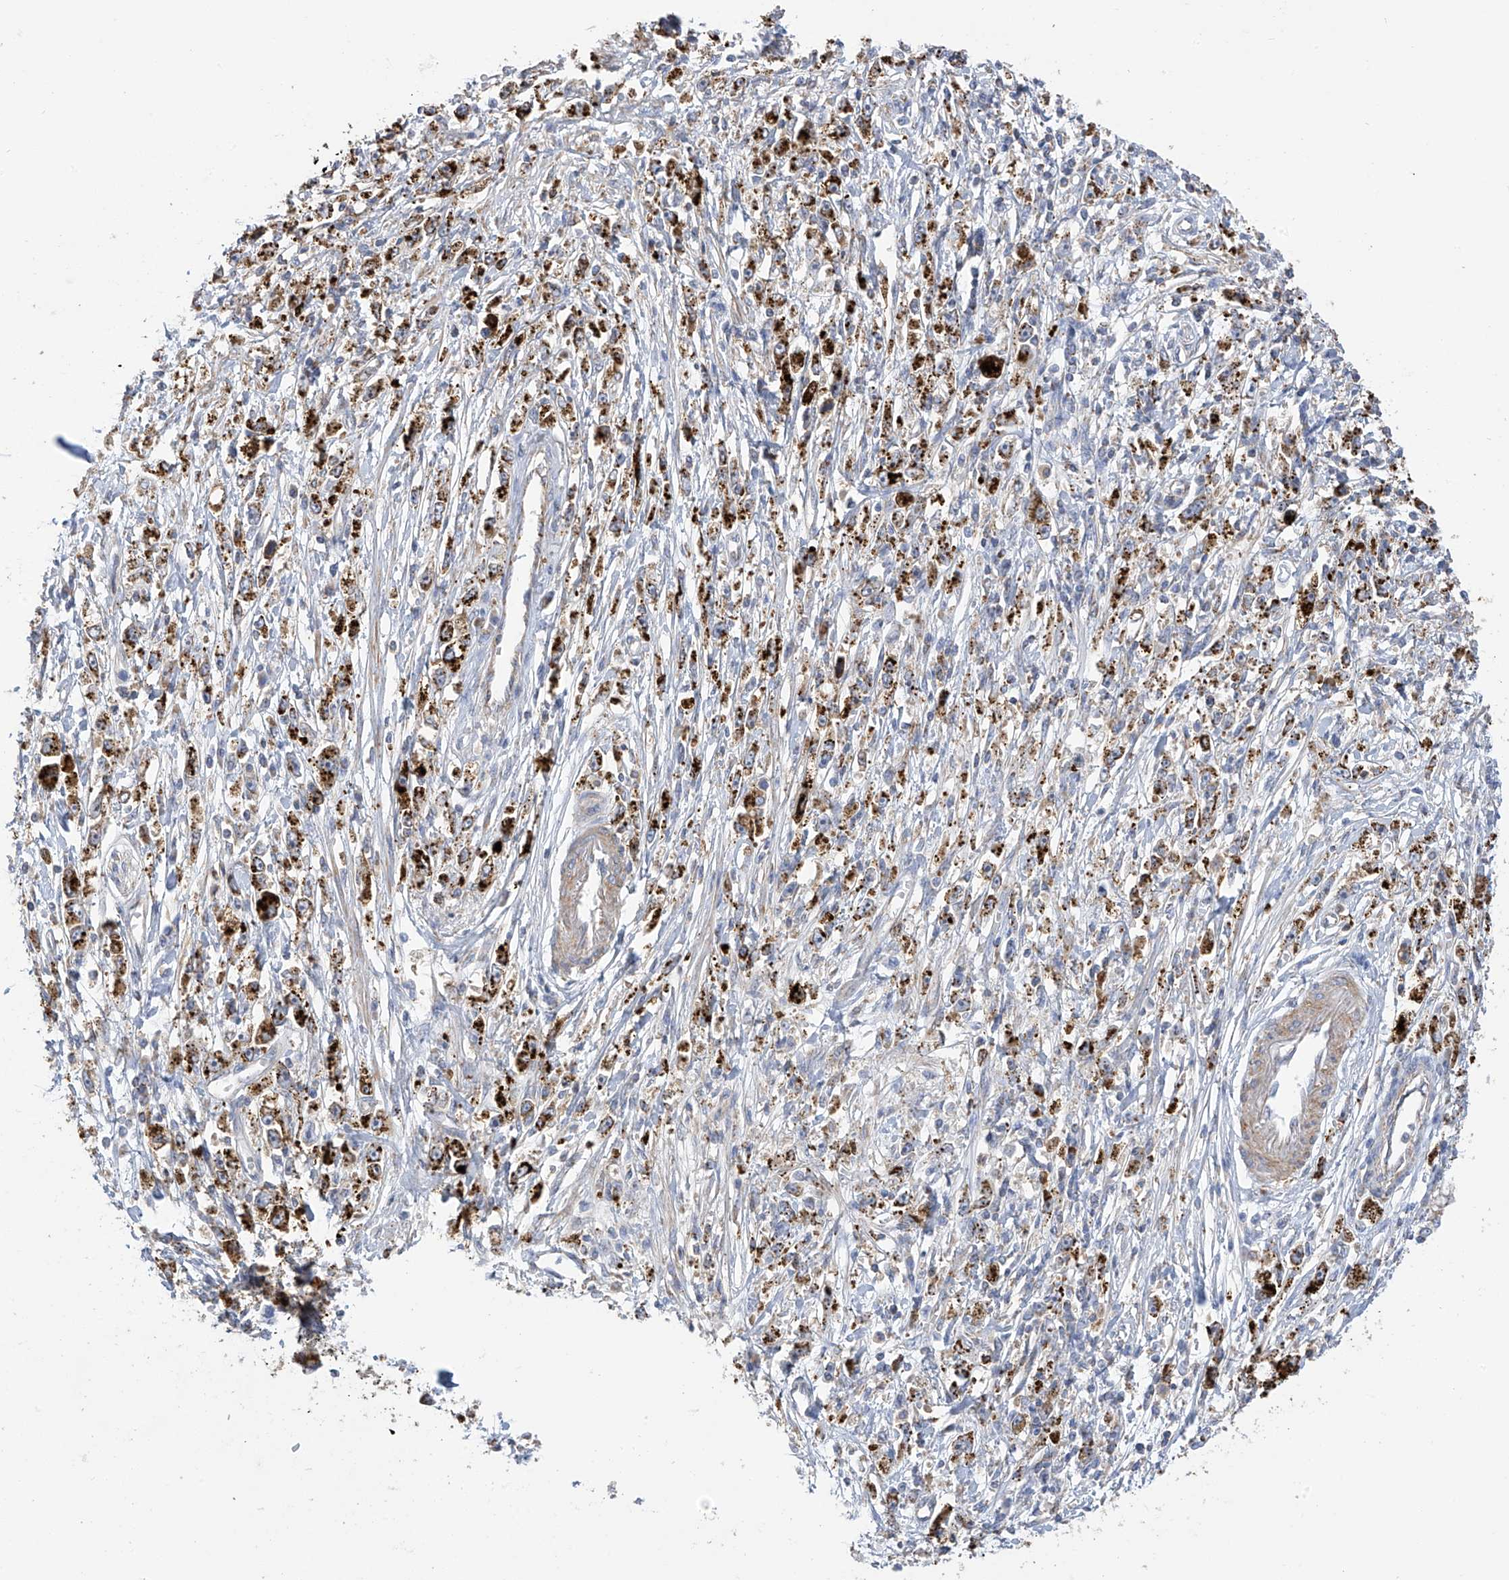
{"staining": {"intensity": "strong", "quantity": ">75%", "location": "cytoplasmic/membranous"}, "tissue": "stomach cancer", "cell_type": "Tumor cells", "image_type": "cancer", "snomed": [{"axis": "morphology", "description": "Adenocarcinoma, NOS"}, {"axis": "topography", "description": "Stomach"}], "caption": "The photomicrograph exhibits immunohistochemical staining of stomach cancer (adenocarcinoma). There is strong cytoplasmic/membranous staining is present in about >75% of tumor cells.", "gene": "ITM2B", "patient": {"sex": "female", "age": 59}}